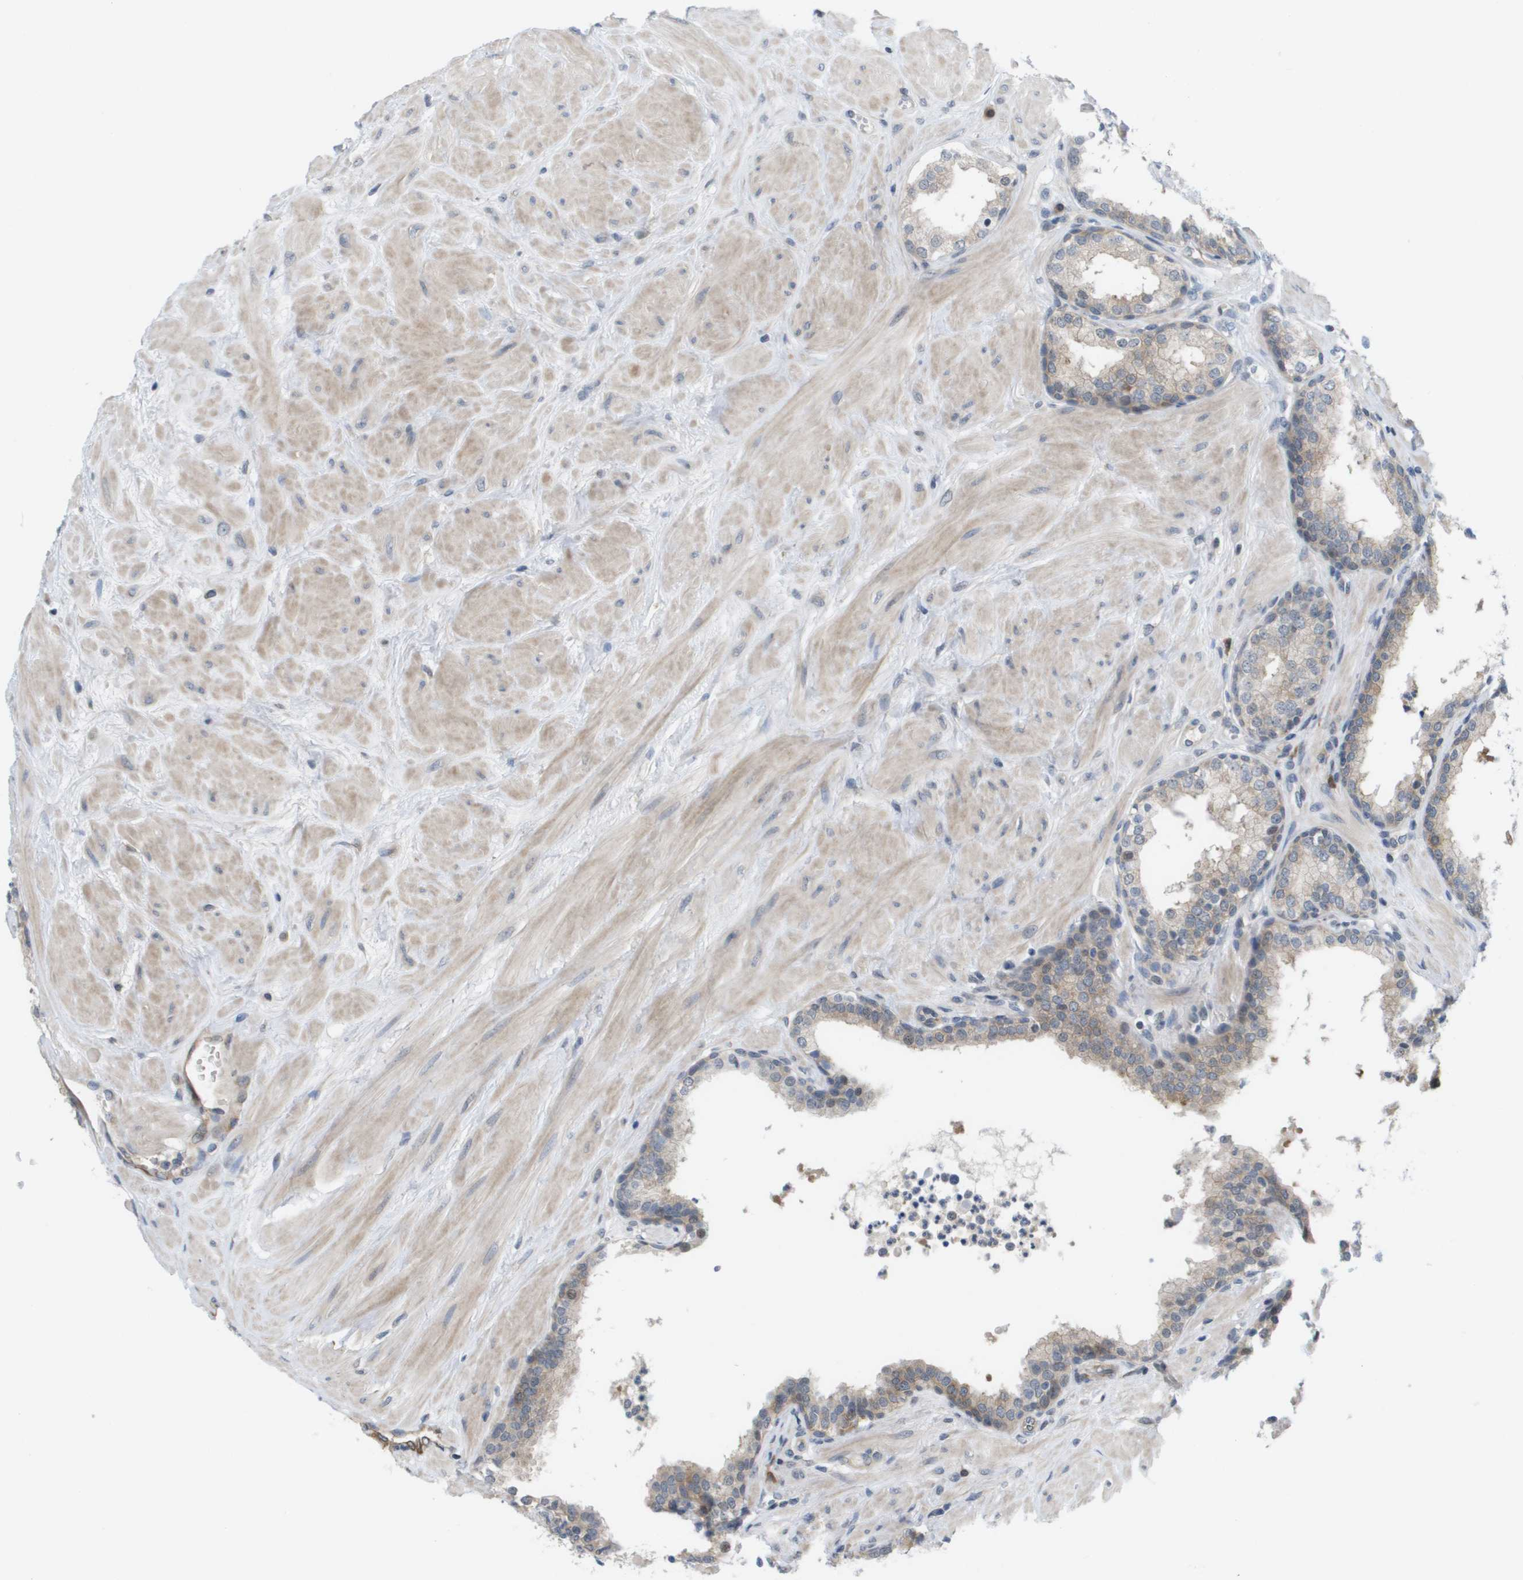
{"staining": {"intensity": "weak", "quantity": "25%-75%", "location": "cytoplasmic/membranous"}, "tissue": "prostate", "cell_type": "Glandular cells", "image_type": "normal", "snomed": [{"axis": "morphology", "description": "Normal tissue, NOS"}, {"axis": "topography", "description": "Prostate"}], "caption": "Weak cytoplasmic/membranous protein positivity is appreciated in approximately 25%-75% of glandular cells in prostate. The staining was performed using DAB, with brown indicating positive protein expression. Nuclei are stained blue with hematoxylin.", "gene": "MARCHF8", "patient": {"sex": "male", "age": 51}}